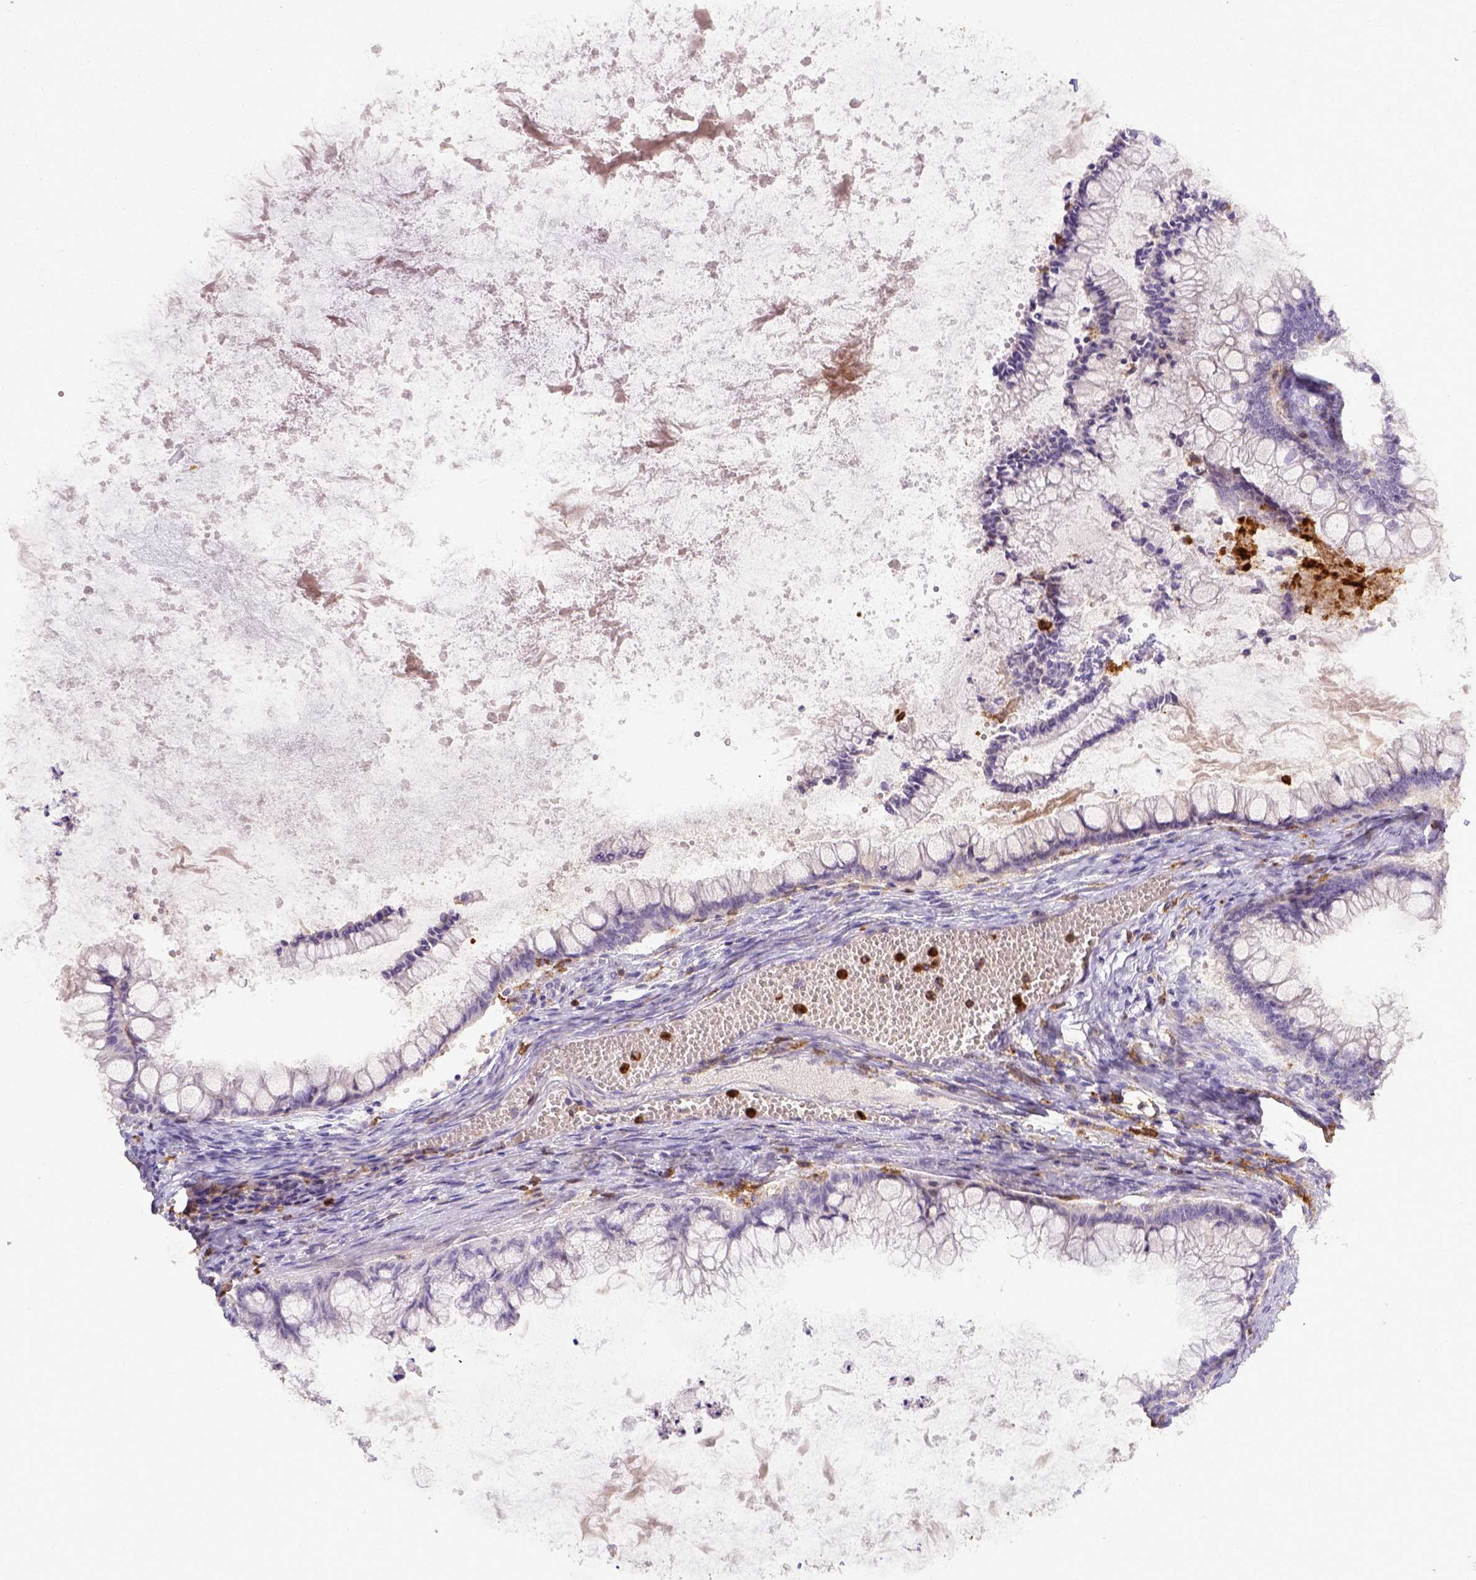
{"staining": {"intensity": "negative", "quantity": "none", "location": "none"}, "tissue": "ovarian cancer", "cell_type": "Tumor cells", "image_type": "cancer", "snomed": [{"axis": "morphology", "description": "Cystadenocarcinoma, mucinous, NOS"}, {"axis": "topography", "description": "Ovary"}], "caption": "Ovarian mucinous cystadenocarcinoma stained for a protein using immunohistochemistry (IHC) shows no staining tumor cells.", "gene": "ITGAM", "patient": {"sex": "female", "age": 67}}